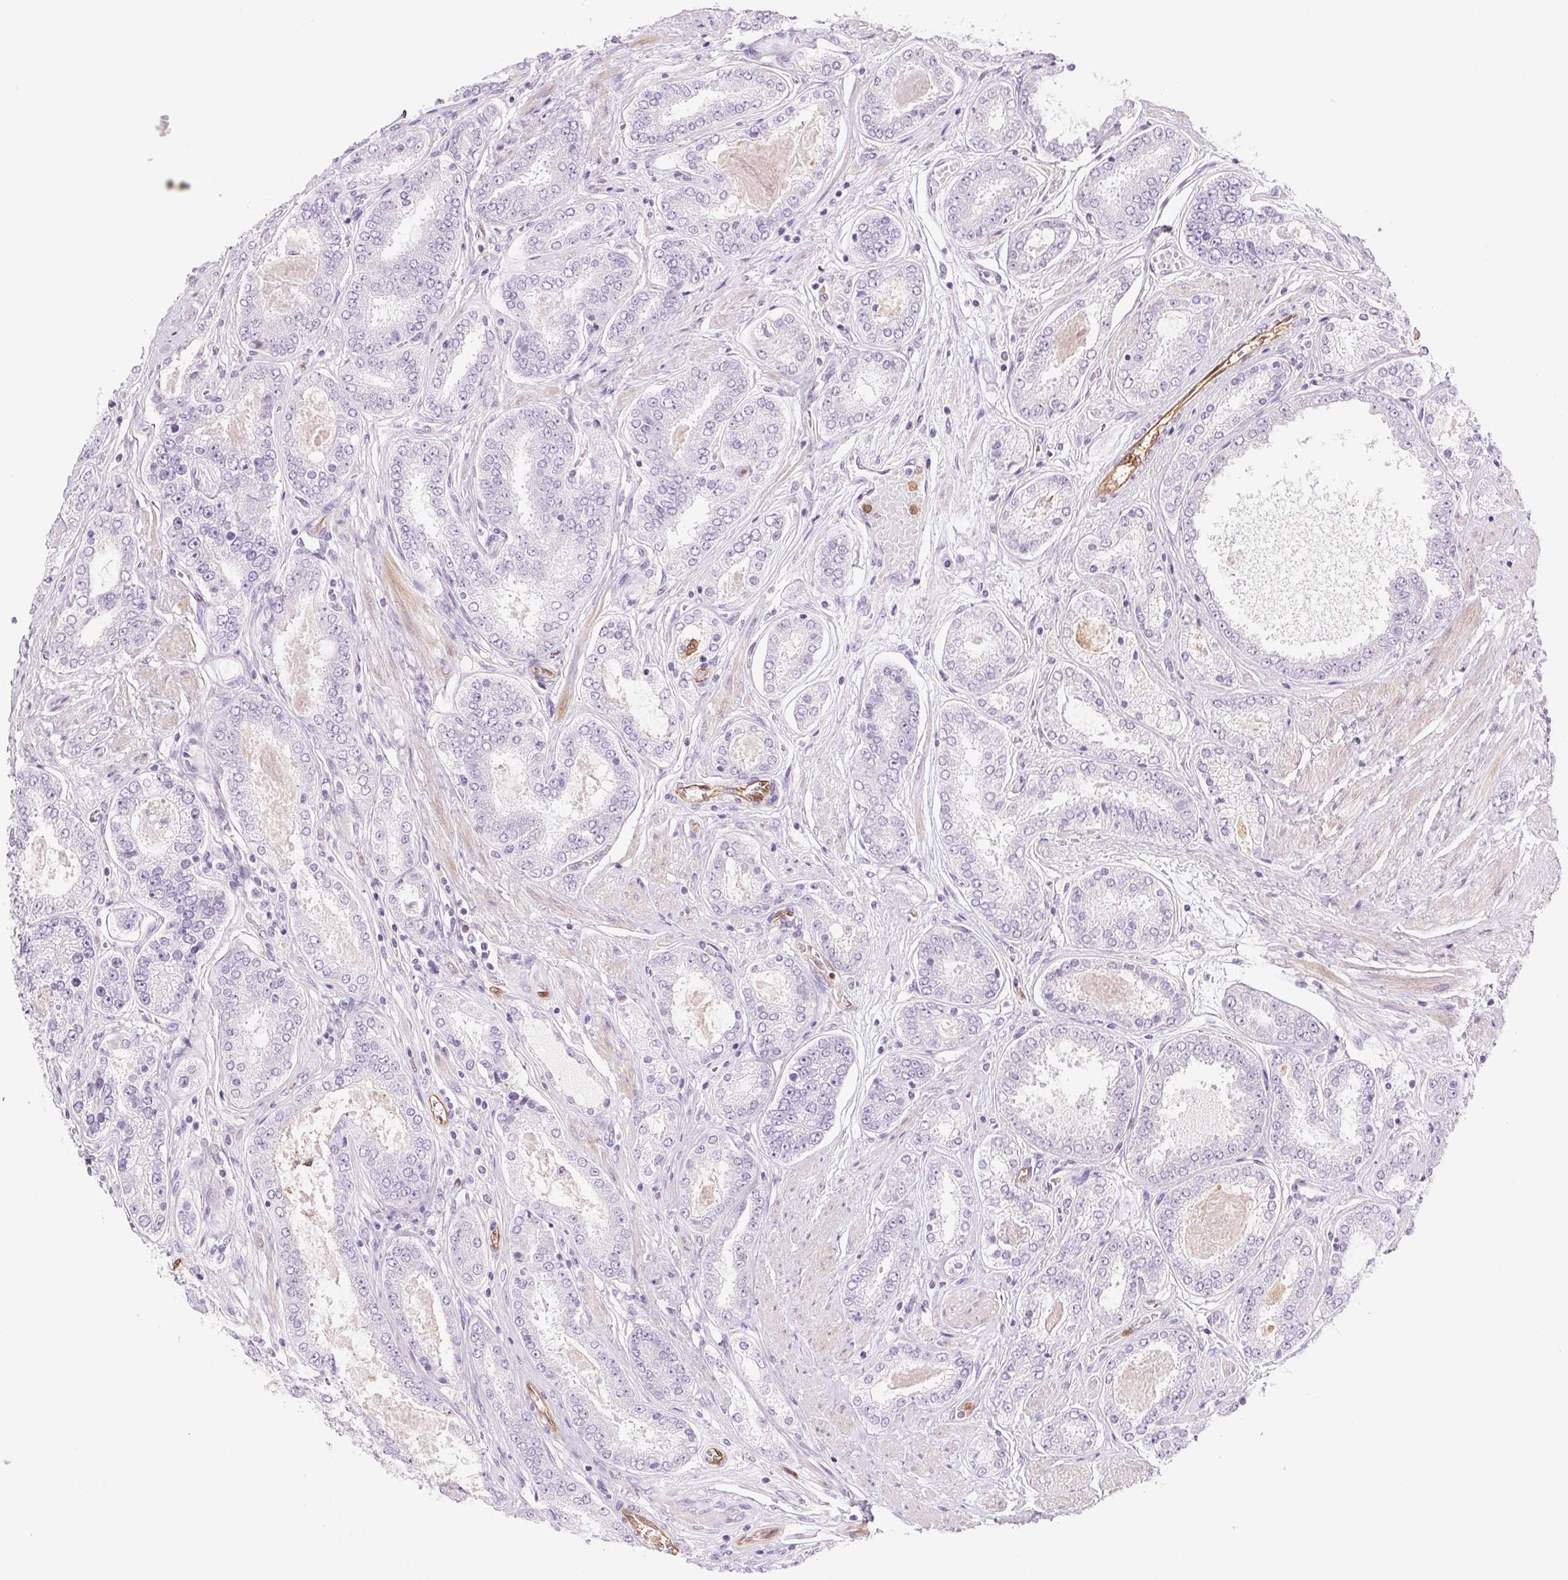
{"staining": {"intensity": "negative", "quantity": "none", "location": "none"}, "tissue": "prostate cancer", "cell_type": "Tumor cells", "image_type": "cancer", "snomed": [{"axis": "morphology", "description": "Adenocarcinoma, High grade"}, {"axis": "topography", "description": "Prostate"}], "caption": "Protein analysis of prostate cancer (high-grade adenocarcinoma) shows no significant positivity in tumor cells.", "gene": "TMEM45A", "patient": {"sex": "male", "age": 63}}